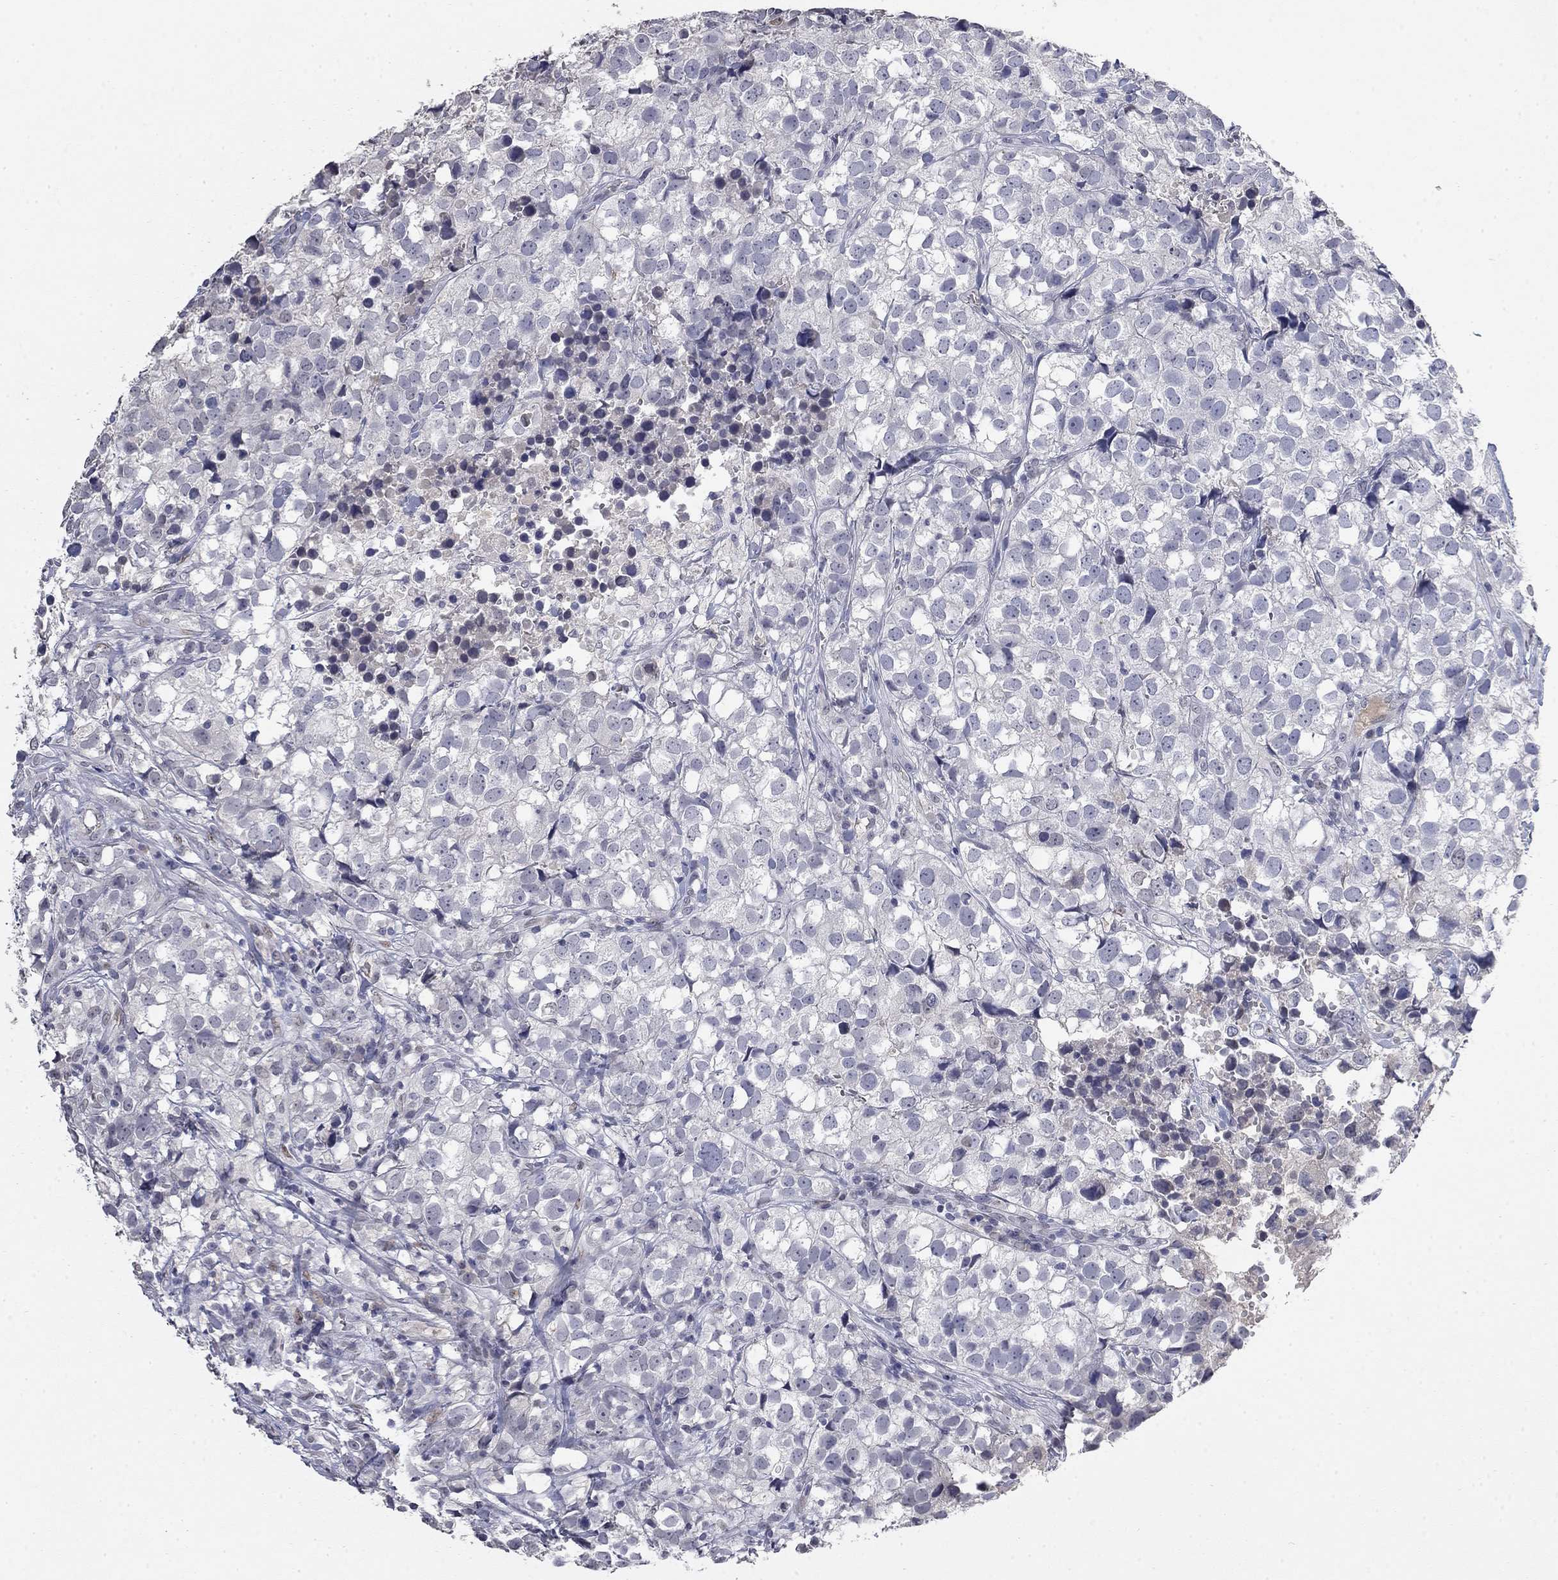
{"staining": {"intensity": "negative", "quantity": "none", "location": "none"}, "tissue": "breast cancer", "cell_type": "Tumor cells", "image_type": "cancer", "snomed": [{"axis": "morphology", "description": "Duct carcinoma"}, {"axis": "topography", "description": "Breast"}], "caption": "DAB (3,3'-diaminobenzidine) immunohistochemical staining of human breast intraductal carcinoma shows no significant positivity in tumor cells.", "gene": "SLC51A", "patient": {"sex": "female", "age": 30}}